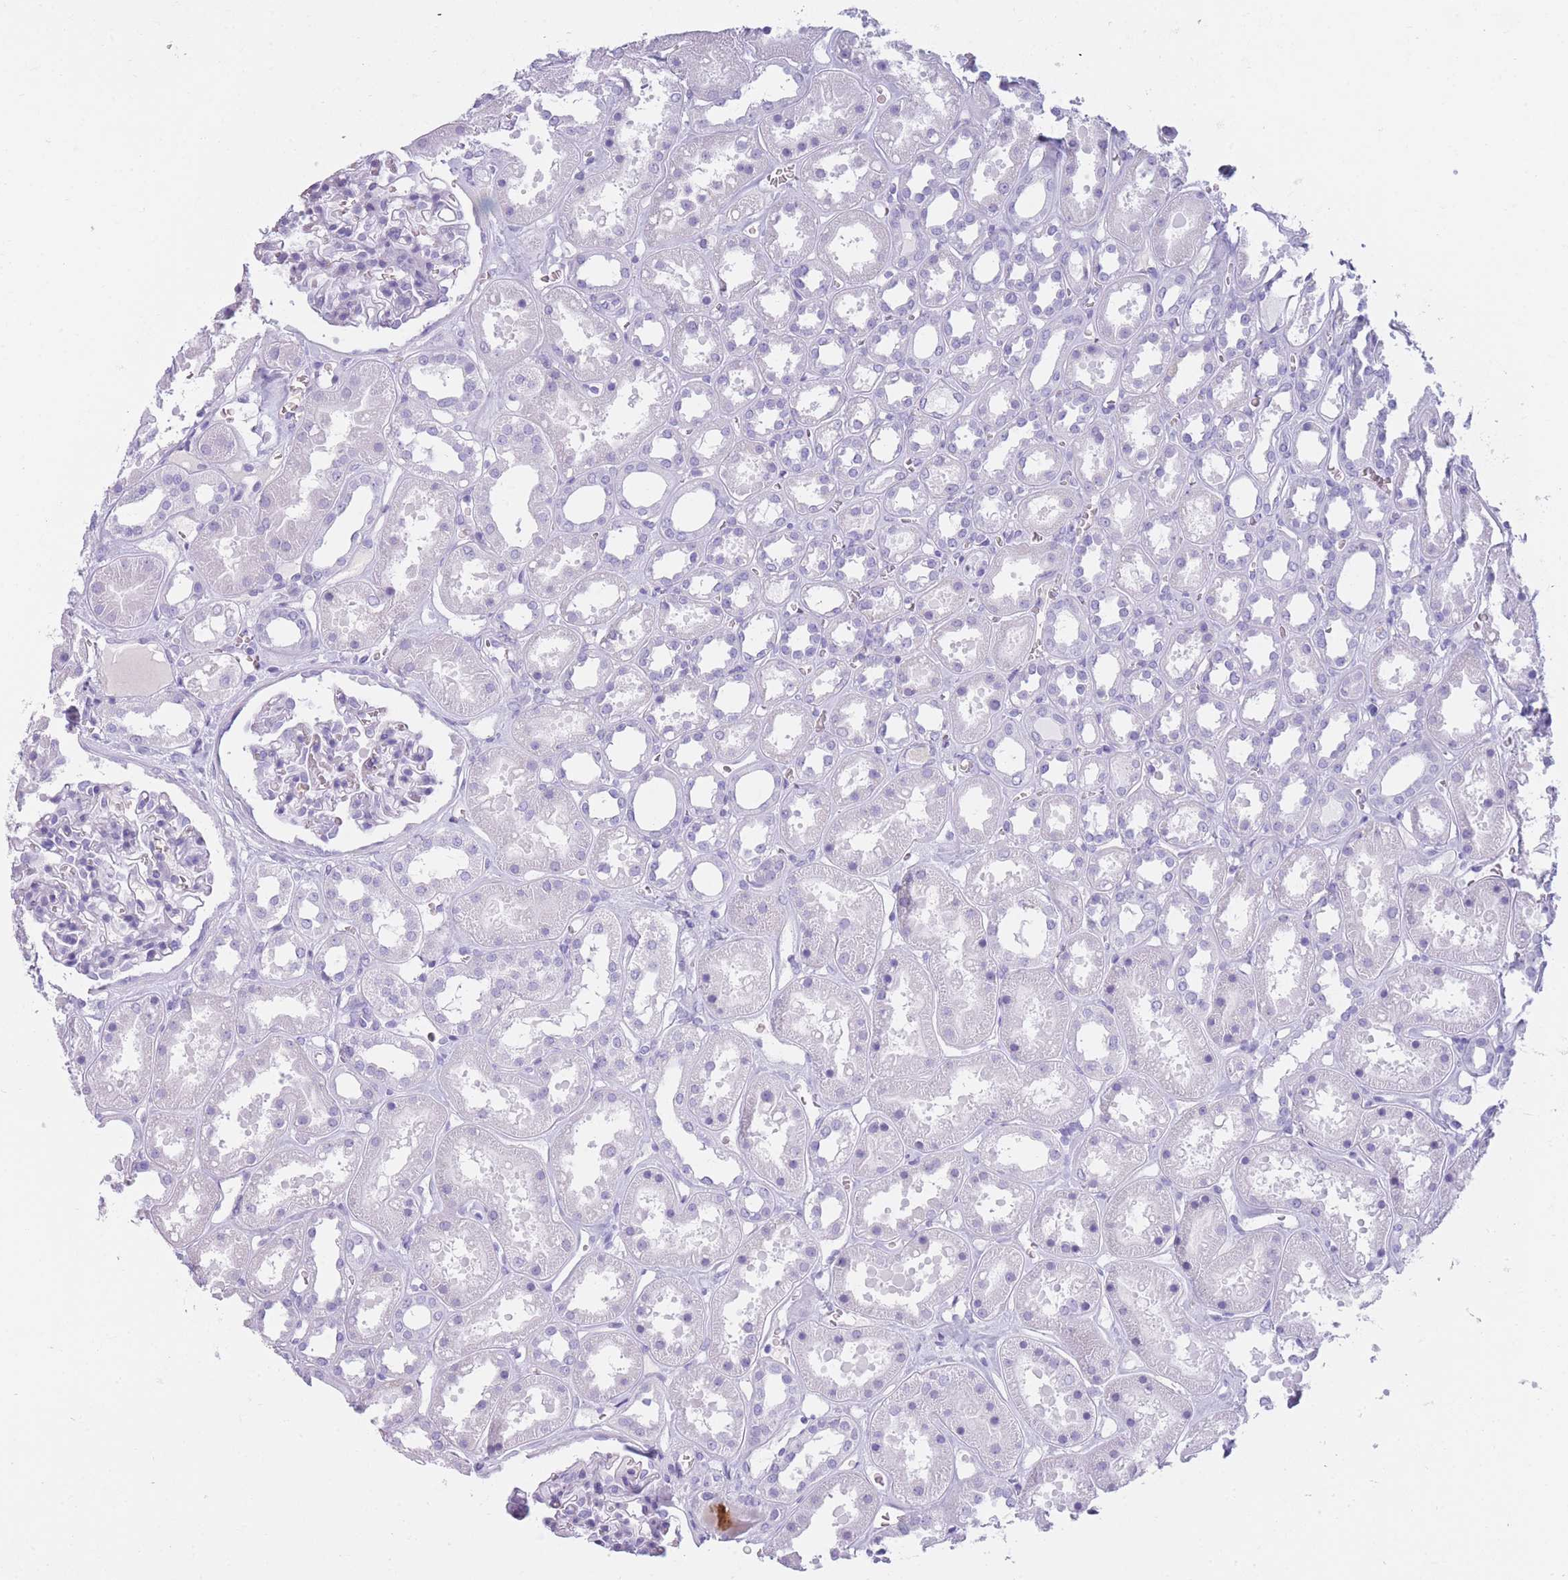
{"staining": {"intensity": "negative", "quantity": "none", "location": "none"}, "tissue": "kidney", "cell_type": "Cells in glomeruli", "image_type": "normal", "snomed": [{"axis": "morphology", "description": "Normal tissue, NOS"}, {"axis": "topography", "description": "Kidney"}], "caption": "Immunohistochemistry of unremarkable human kidney exhibits no staining in cells in glomeruli.", "gene": "TNFSF11", "patient": {"sex": "female", "age": 41}}